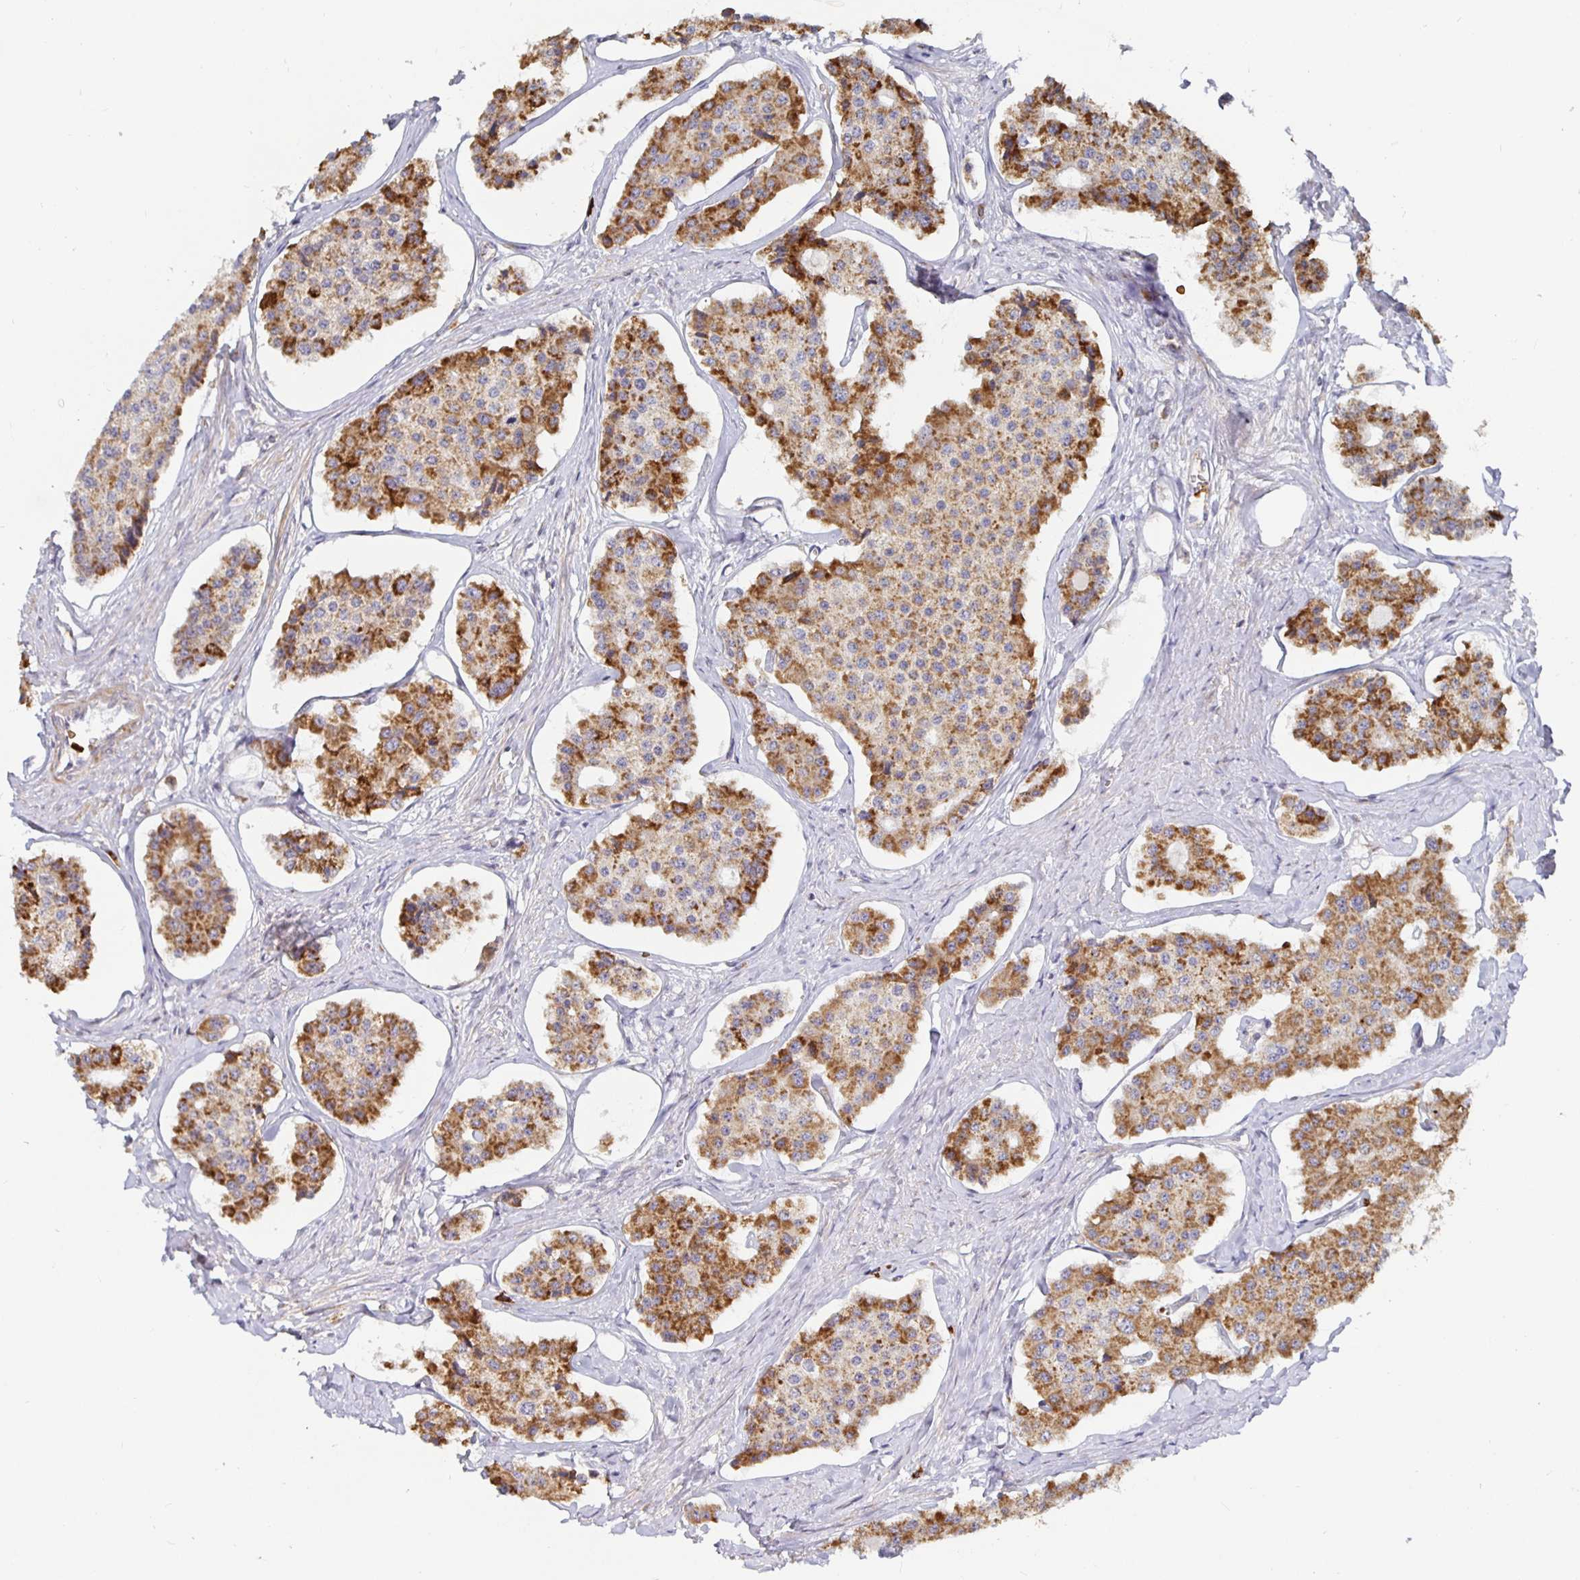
{"staining": {"intensity": "moderate", "quantity": ">75%", "location": "cytoplasmic/membranous"}, "tissue": "carcinoid", "cell_type": "Tumor cells", "image_type": "cancer", "snomed": [{"axis": "morphology", "description": "Carcinoid, malignant, NOS"}, {"axis": "topography", "description": "Small intestine"}], "caption": "Immunohistochemical staining of carcinoid exhibits medium levels of moderate cytoplasmic/membranous expression in approximately >75% of tumor cells.", "gene": "MRPL28", "patient": {"sex": "female", "age": 65}}